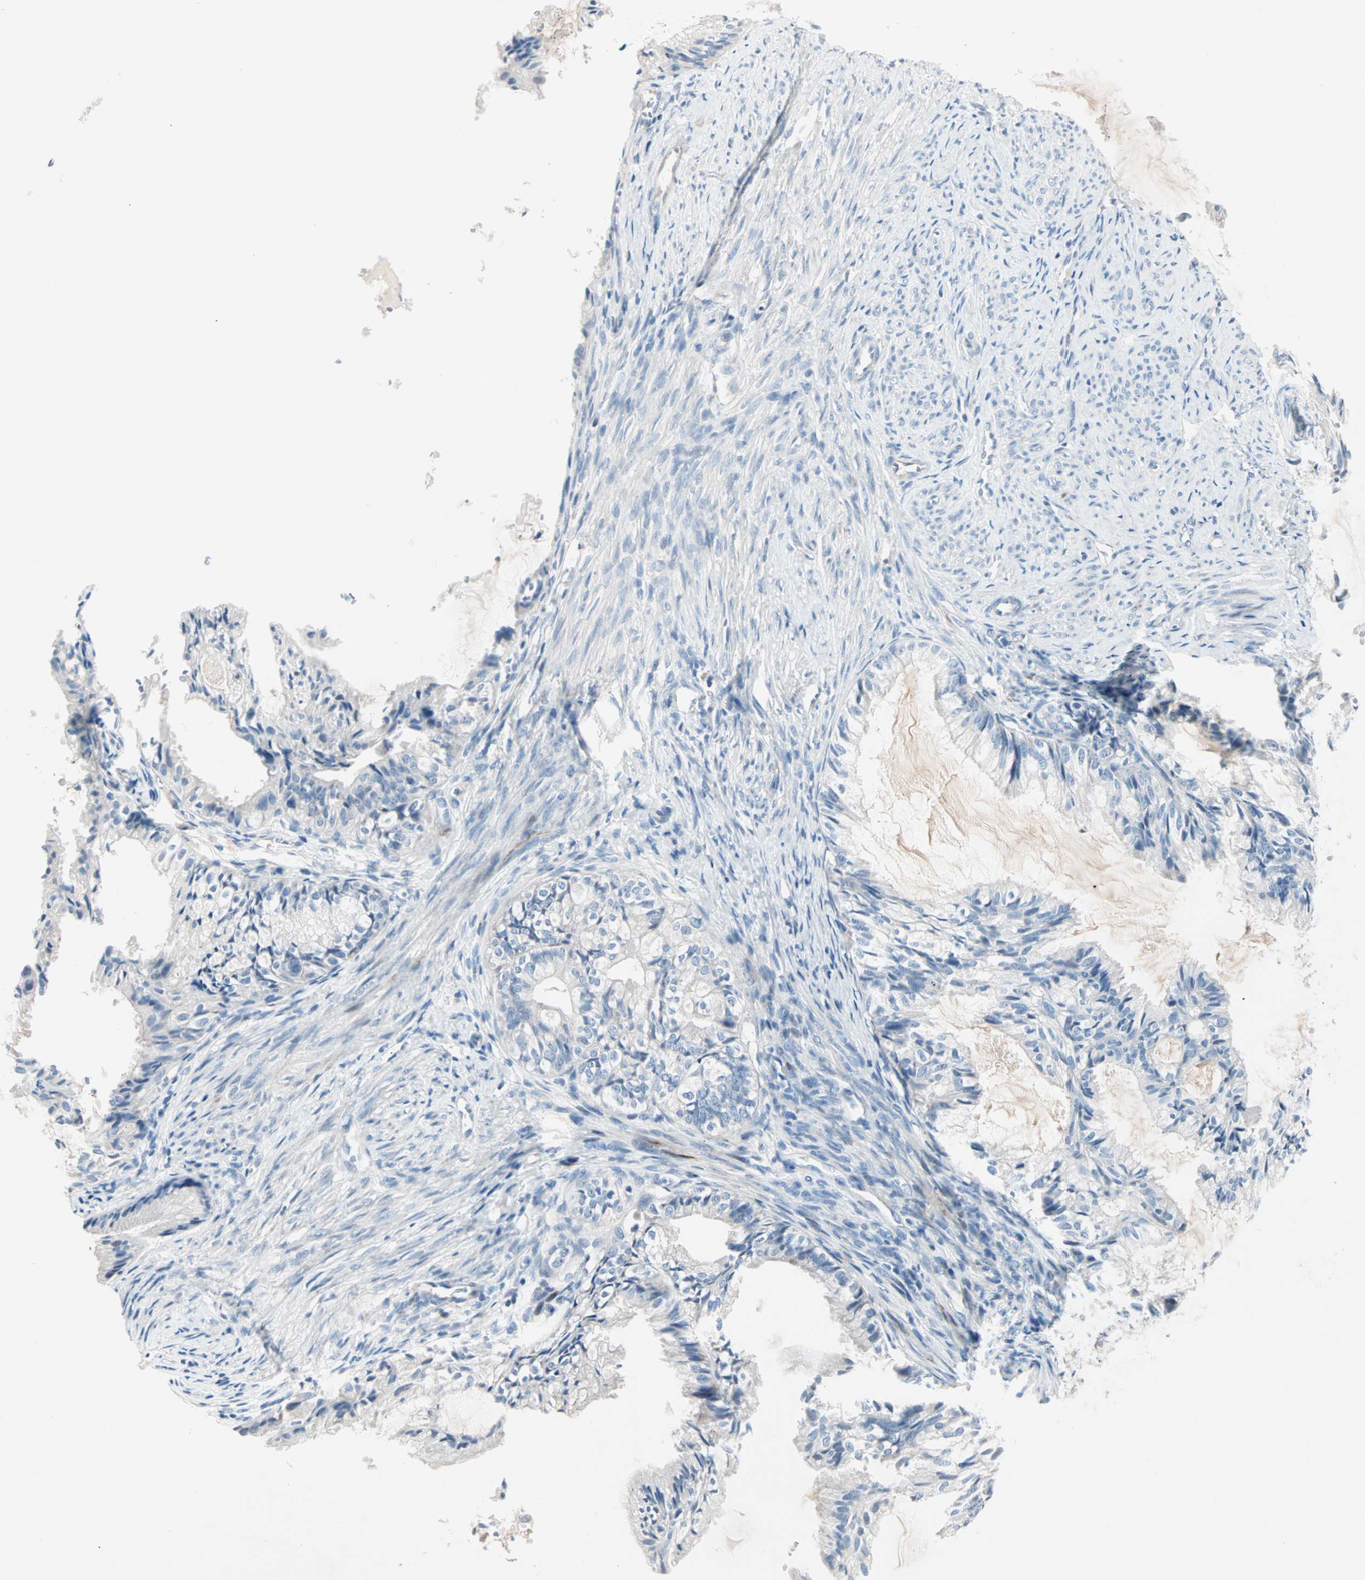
{"staining": {"intensity": "negative", "quantity": "none", "location": "none"}, "tissue": "cervical cancer", "cell_type": "Tumor cells", "image_type": "cancer", "snomed": [{"axis": "morphology", "description": "Normal tissue, NOS"}, {"axis": "morphology", "description": "Adenocarcinoma, NOS"}, {"axis": "topography", "description": "Cervix"}, {"axis": "topography", "description": "Endometrium"}], "caption": "The immunohistochemistry image has no significant positivity in tumor cells of adenocarcinoma (cervical) tissue.", "gene": "NEFH", "patient": {"sex": "female", "age": 86}}